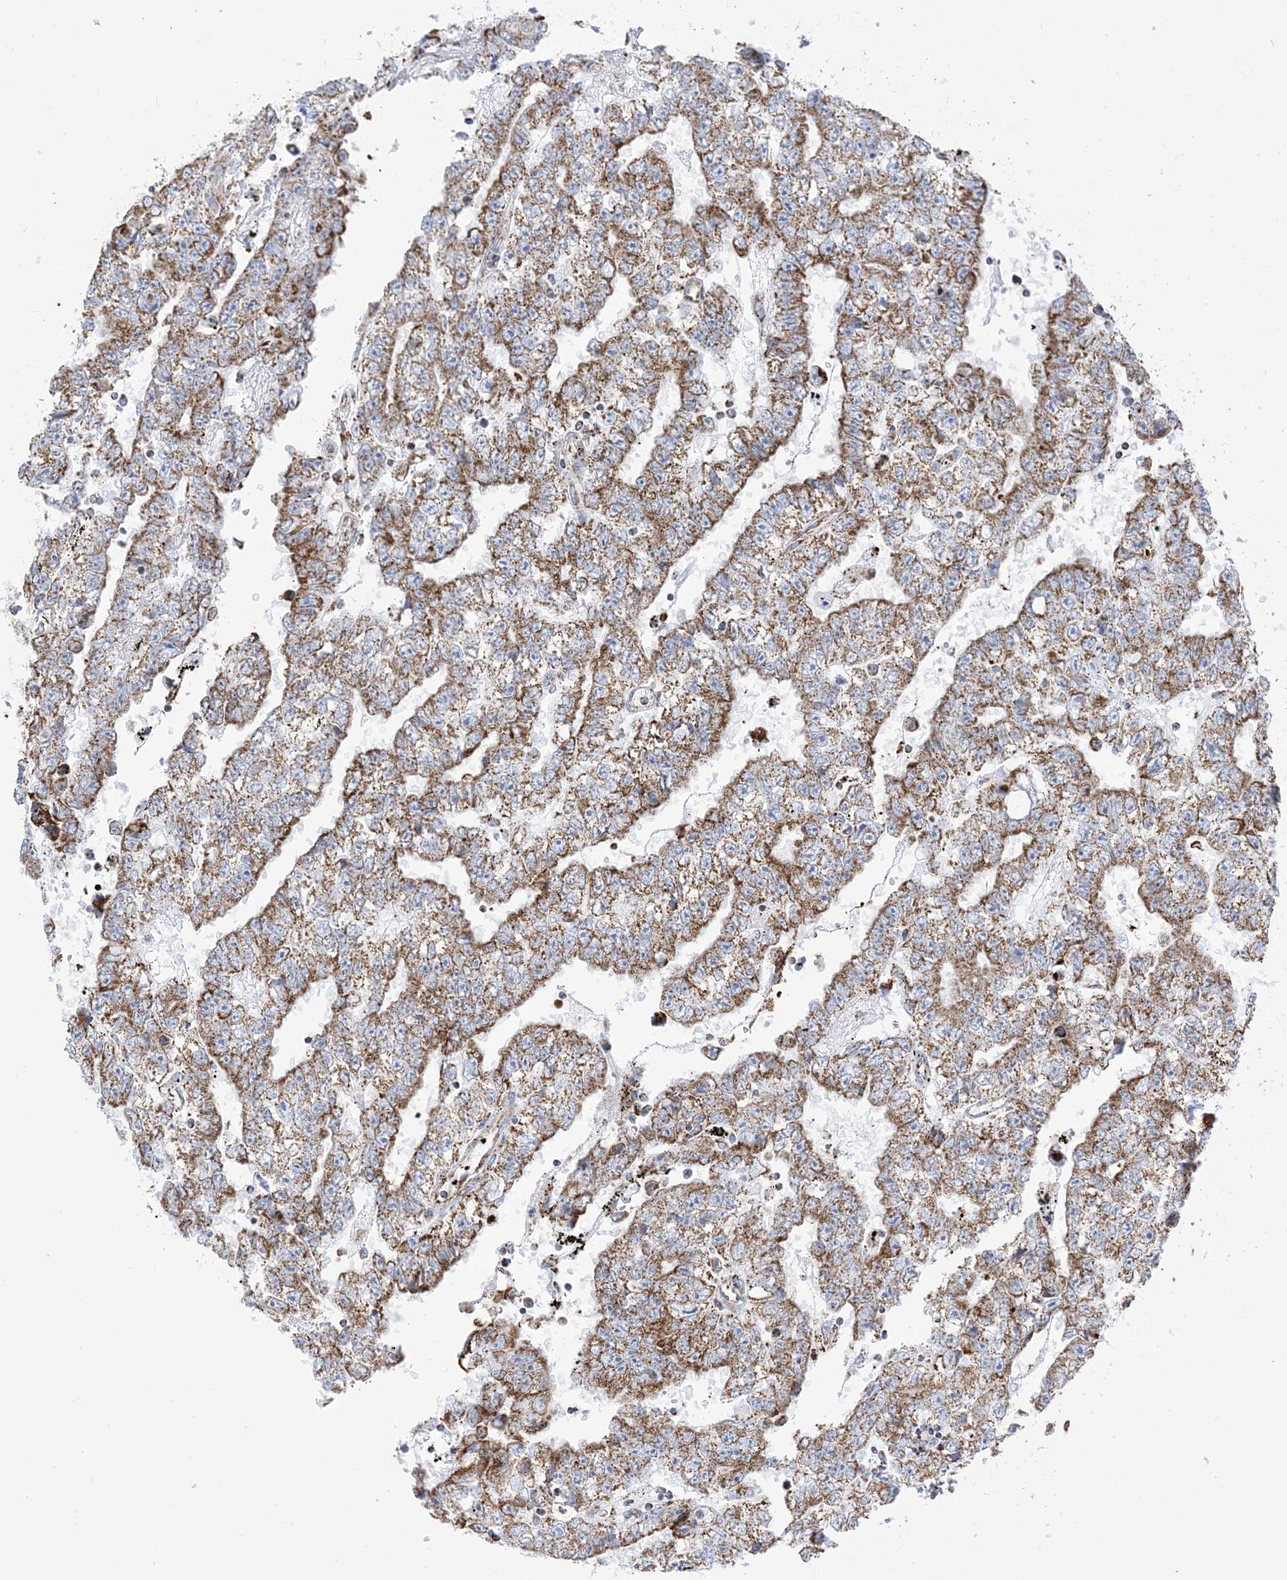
{"staining": {"intensity": "moderate", "quantity": ">75%", "location": "cytoplasmic/membranous"}, "tissue": "testis cancer", "cell_type": "Tumor cells", "image_type": "cancer", "snomed": [{"axis": "morphology", "description": "Carcinoma, Embryonal, NOS"}, {"axis": "topography", "description": "Testis"}], "caption": "Immunohistochemical staining of human testis cancer (embryonal carcinoma) demonstrates medium levels of moderate cytoplasmic/membranous protein expression in about >75% of tumor cells.", "gene": "SAMM50", "patient": {"sex": "male", "age": 25}}